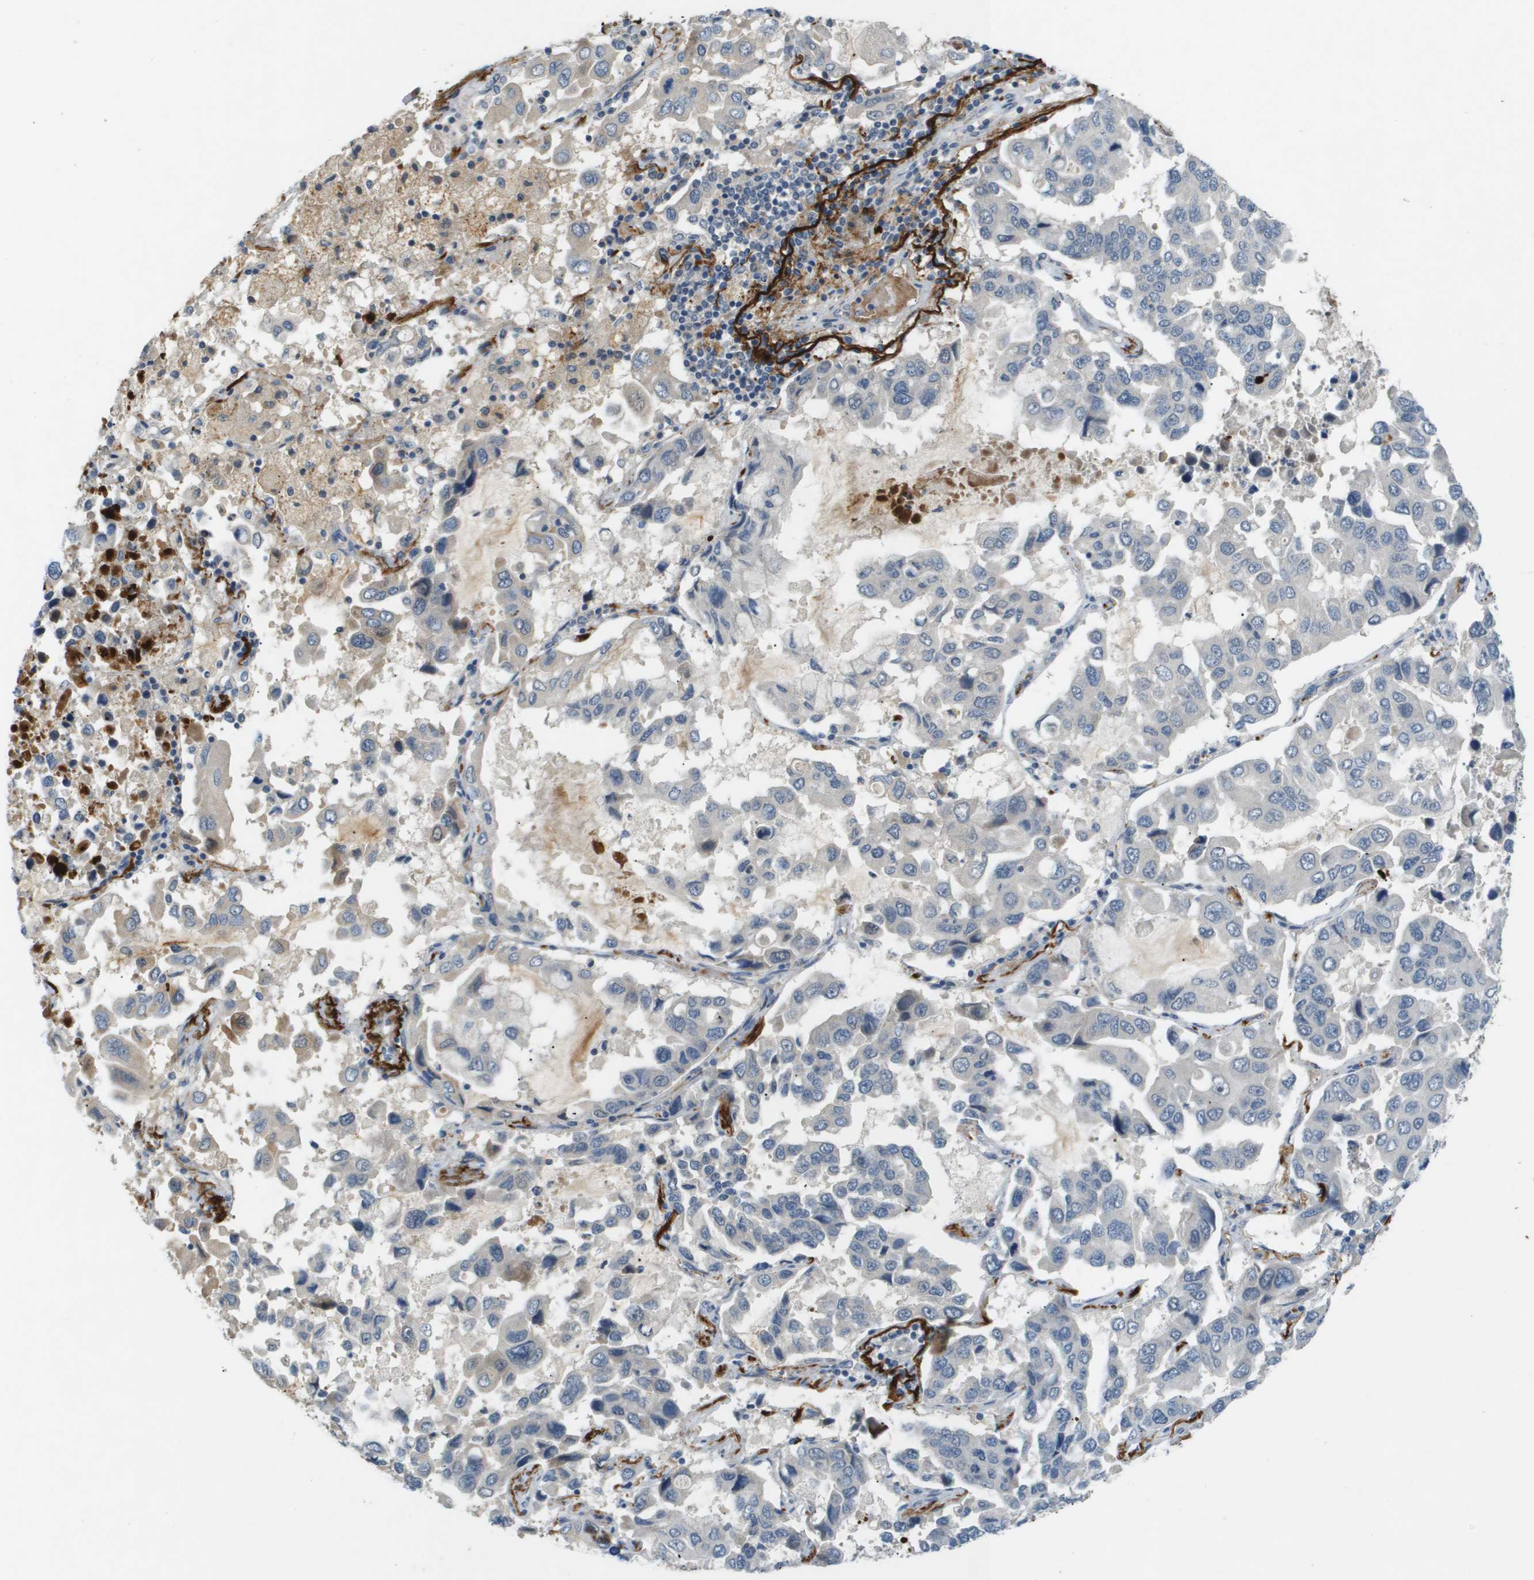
{"staining": {"intensity": "negative", "quantity": "none", "location": "none"}, "tissue": "lung cancer", "cell_type": "Tumor cells", "image_type": "cancer", "snomed": [{"axis": "morphology", "description": "Adenocarcinoma, NOS"}, {"axis": "topography", "description": "Lung"}], "caption": "There is no significant positivity in tumor cells of adenocarcinoma (lung).", "gene": "VTN", "patient": {"sex": "male", "age": 64}}